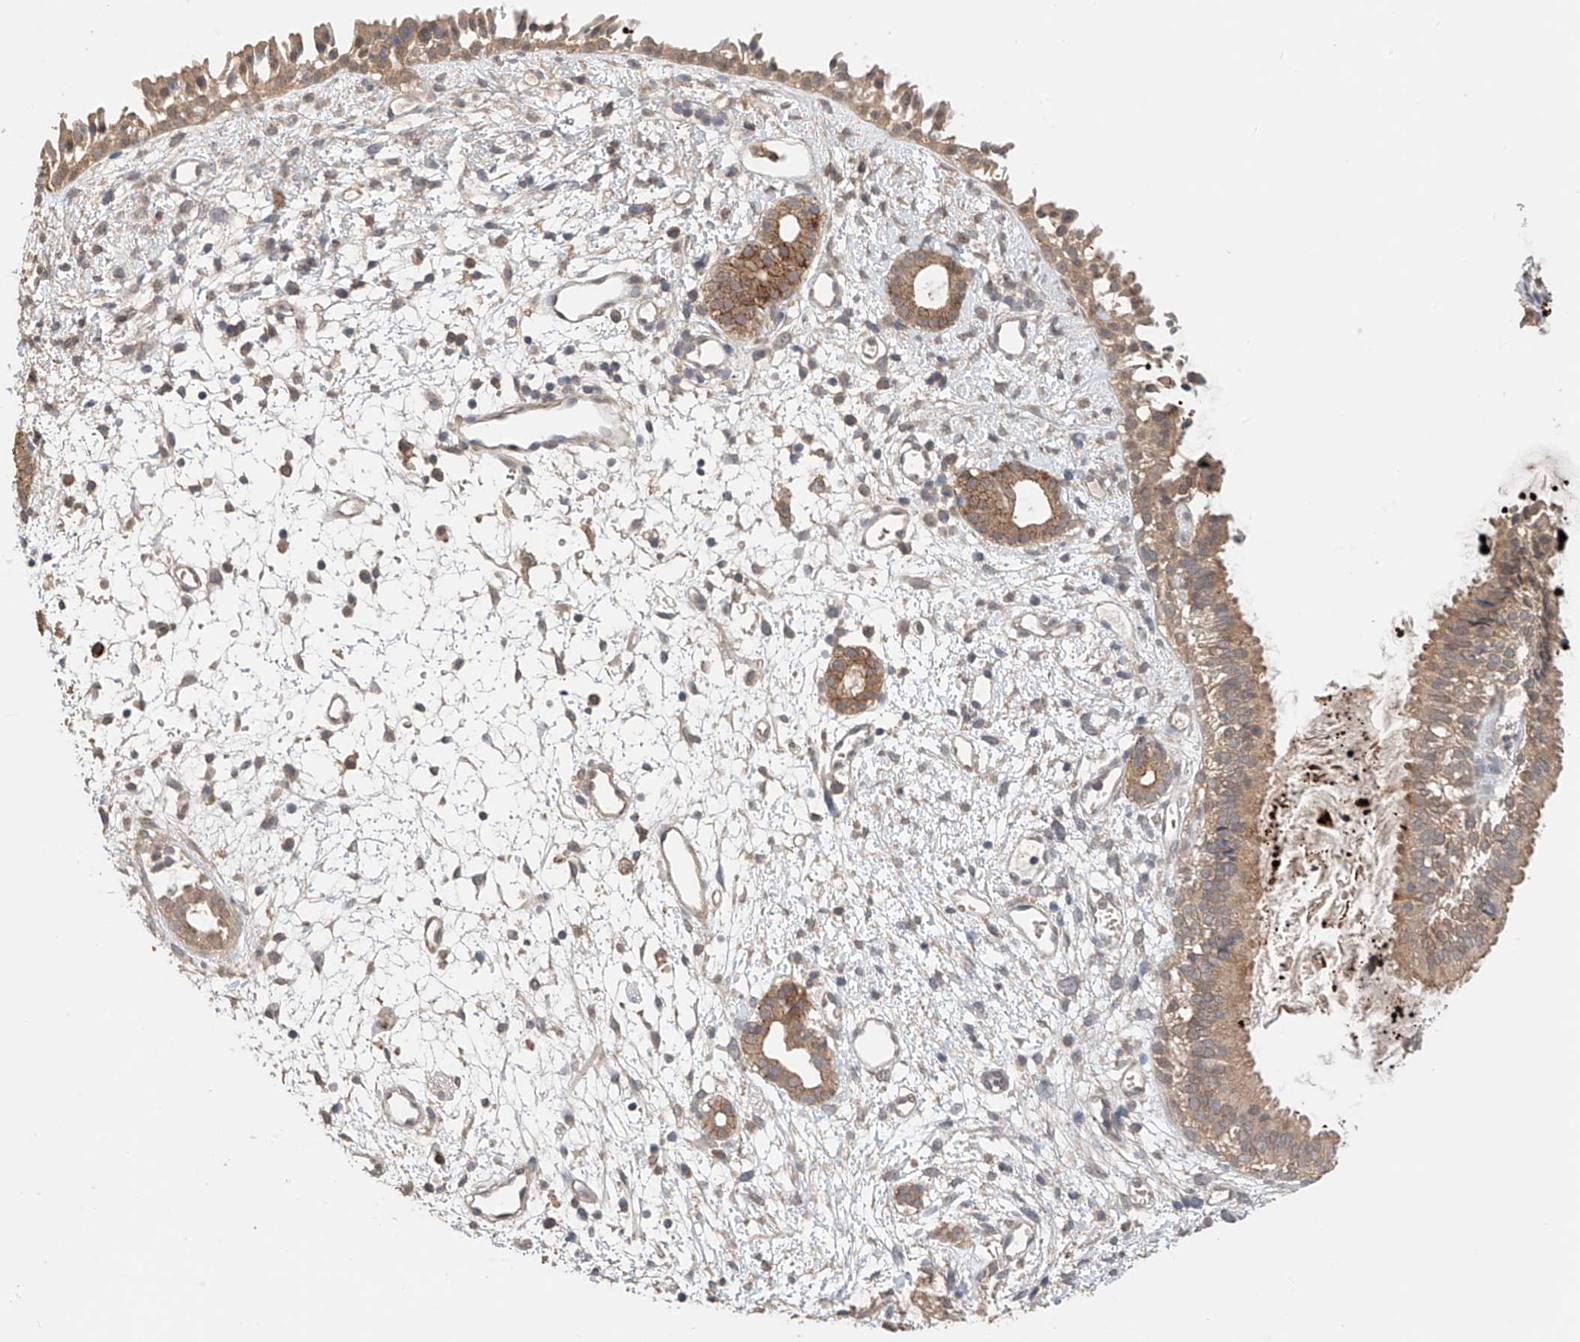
{"staining": {"intensity": "moderate", "quantity": ">75%", "location": "cytoplasmic/membranous"}, "tissue": "nasopharynx", "cell_type": "Respiratory epithelial cells", "image_type": "normal", "snomed": [{"axis": "morphology", "description": "Normal tissue, NOS"}, {"axis": "topography", "description": "Nasopharynx"}], "caption": "The histopathology image reveals immunohistochemical staining of normal nasopharynx. There is moderate cytoplasmic/membranous positivity is appreciated in approximately >75% of respiratory epithelial cells. The staining was performed using DAB, with brown indicating positive protein expression. Nuclei are stained blue with hematoxylin.", "gene": "ZFHX2", "patient": {"sex": "male", "age": 22}}